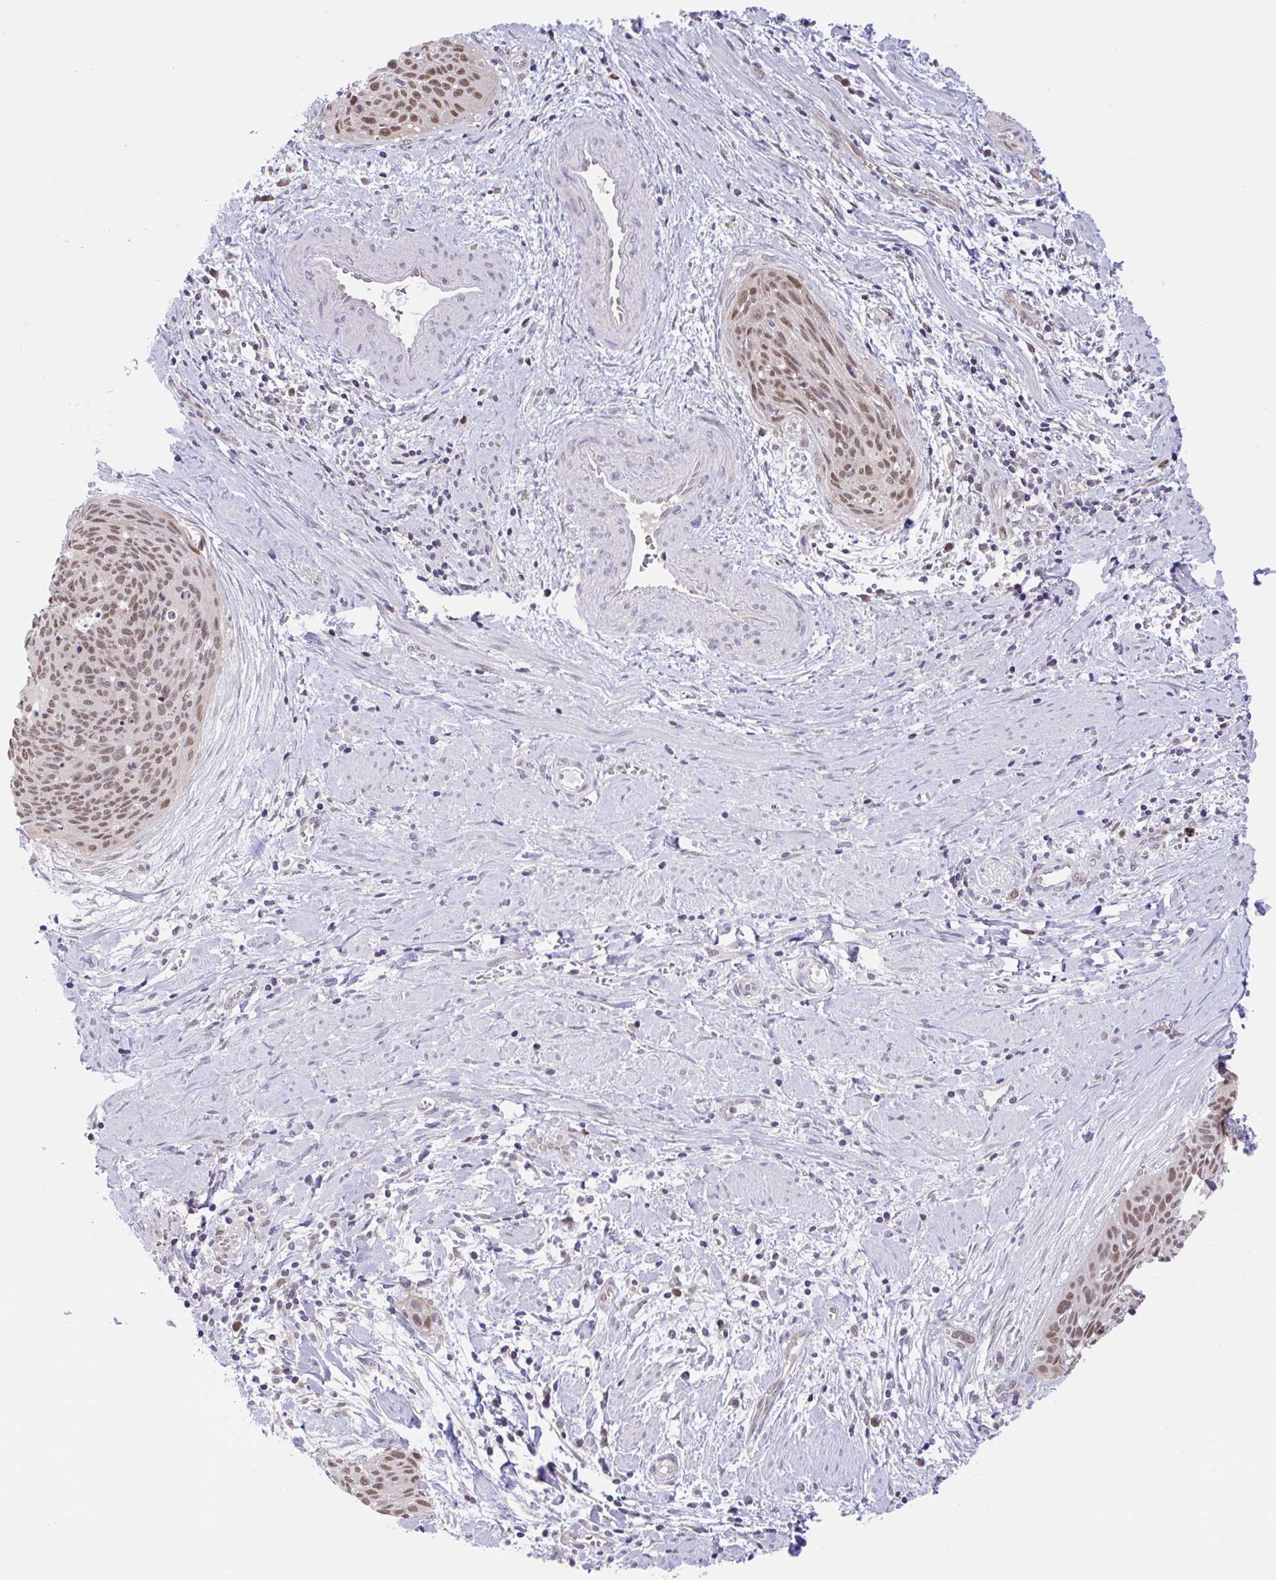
{"staining": {"intensity": "moderate", "quantity": ">75%", "location": "nuclear"}, "tissue": "cervical cancer", "cell_type": "Tumor cells", "image_type": "cancer", "snomed": [{"axis": "morphology", "description": "Squamous cell carcinoma, NOS"}, {"axis": "topography", "description": "Cervix"}], "caption": "A high-resolution micrograph shows immunohistochemistry (IHC) staining of cervical cancer, which demonstrates moderate nuclear staining in approximately >75% of tumor cells. Nuclei are stained in blue.", "gene": "ZNF444", "patient": {"sex": "female", "age": 55}}